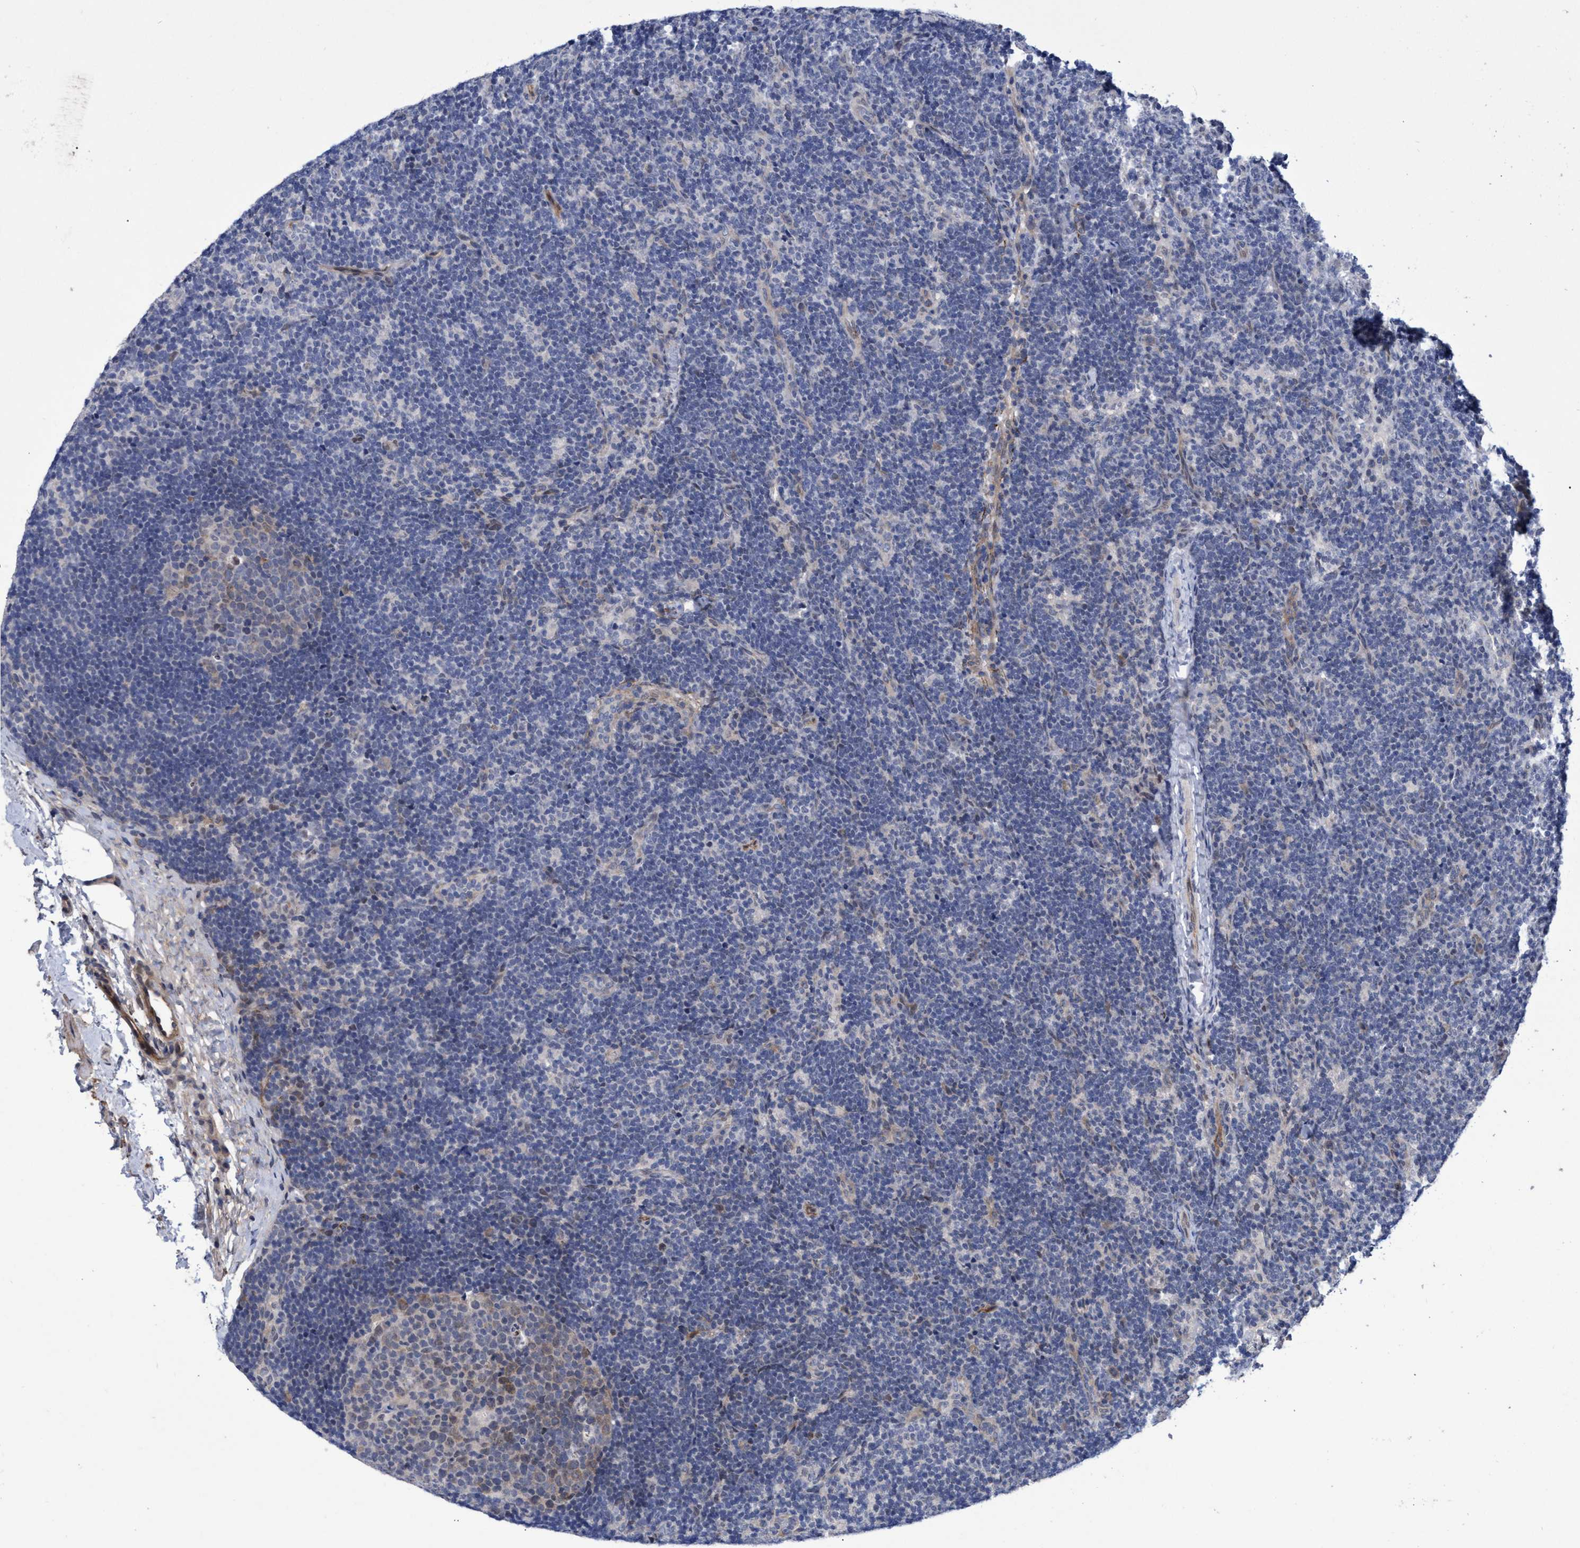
{"staining": {"intensity": "weak", "quantity": "<25%", "location": "cytoplasmic/membranous"}, "tissue": "lymph node", "cell_type": "Germinal center cells", "image_type": "normal", "snomed": [{"axis": "morphology", "description": "Normal tissue, NOS"}, {"axis": "topography", "description": "Lymph node"}], "caption": "DAB immunohistochemical staining of unremarkable human lymph node exhibits no significant staining in germinal center cells. The staining is performed using DAB (3,3'-diaminobenzidine) brown chromogen with nuclei counter-stained in using hematoxylin.", "gene": "ZNF750", "patient": {"sex": "female", "age": 22}}